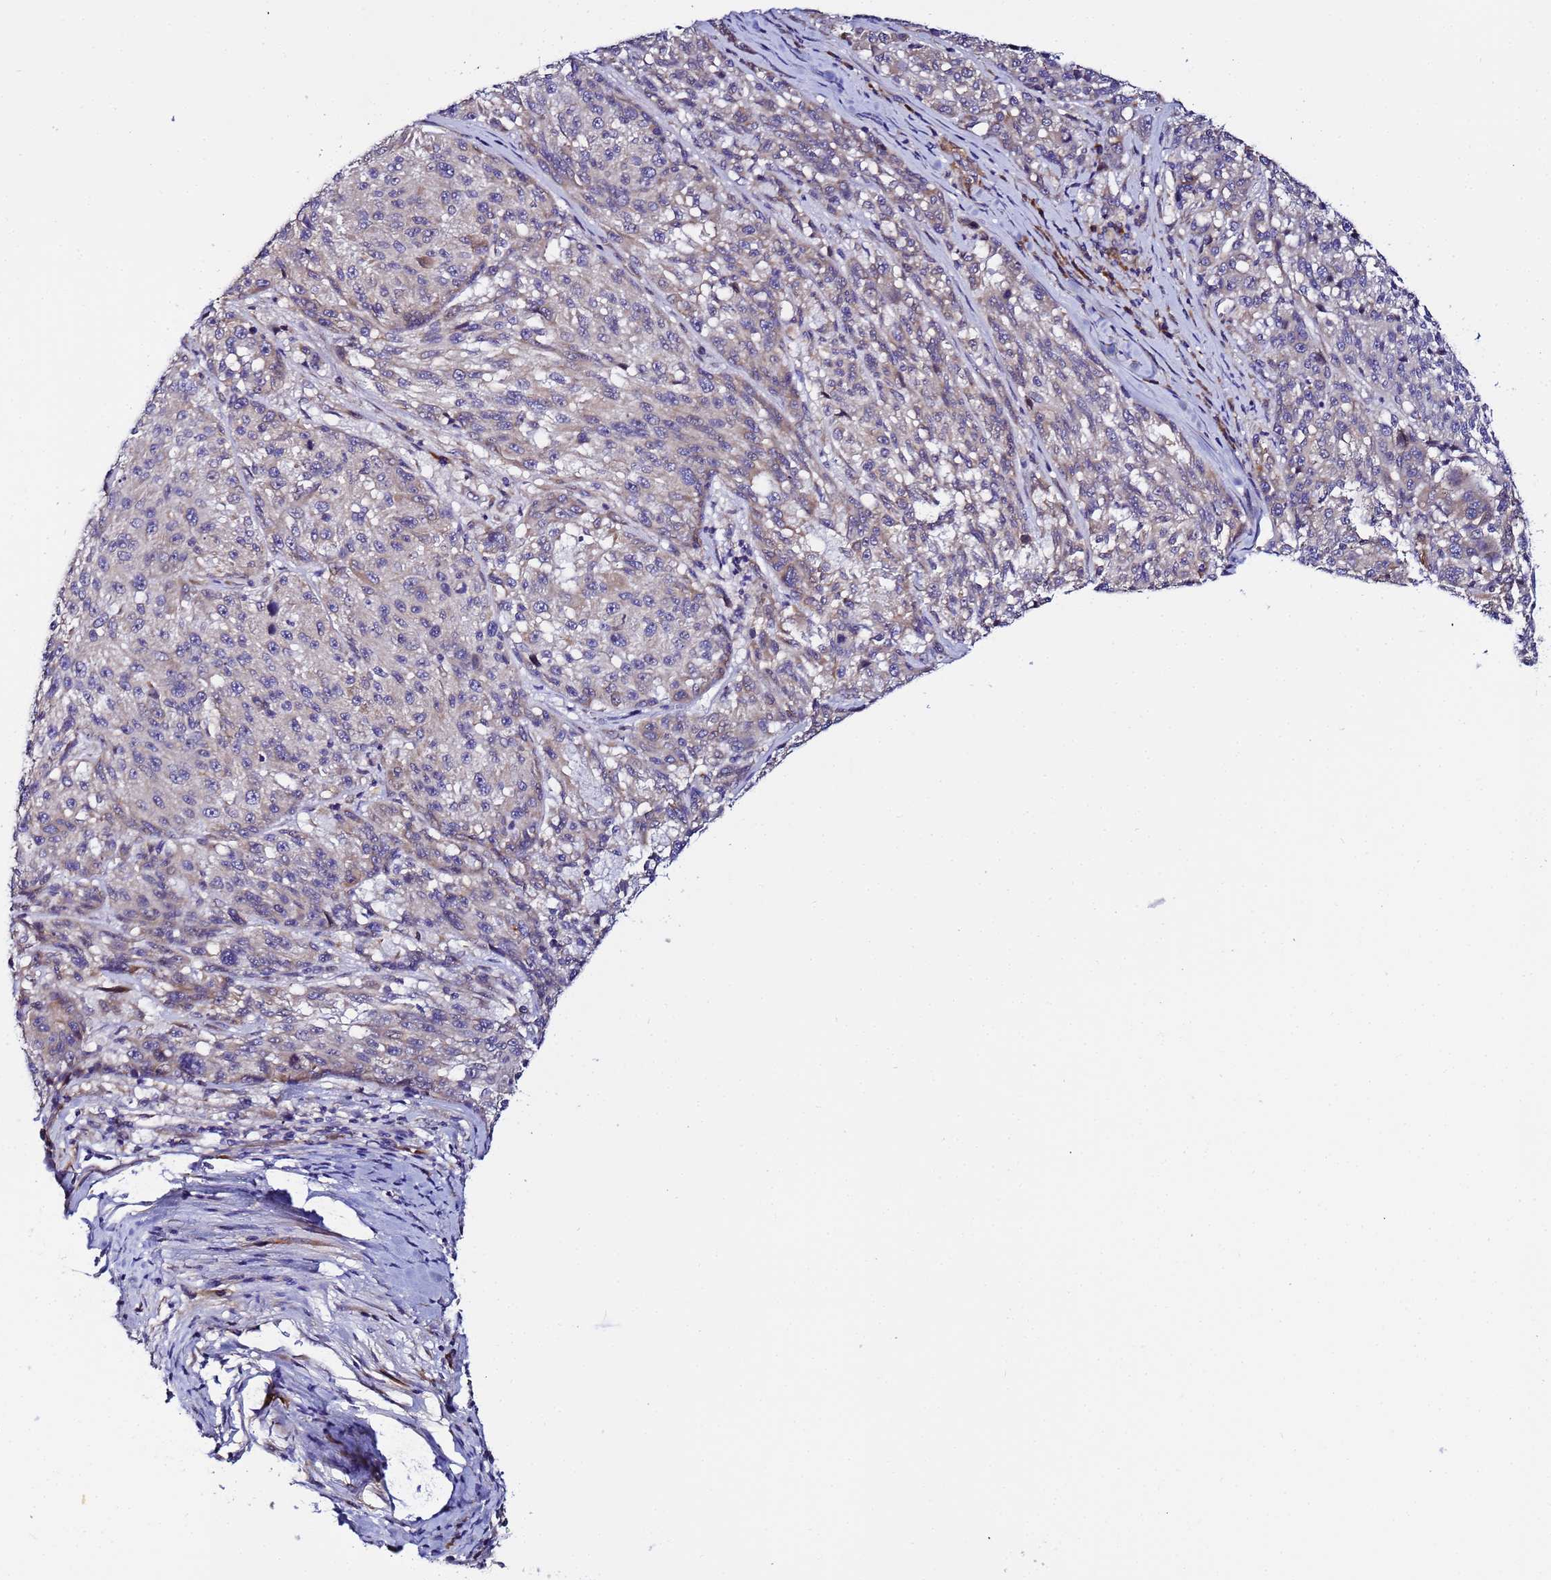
{"staining": {"intensity": "weak", "quantity": "<25%", "location": "cytoplasmic/membranous"}, "tissue": "melanoma", "cell_type": "Tumor cells", "image_type": "cancer", "snomed": [{"axis": "morphology", "description": "Malignant melanoma, NOS"}, {"axis": "topography", "description": "Skin"}], "caption": "Tumor cells show no significant protein positivity in malignant melanoma.", "gene": "JRKL", "patient": {"sex": "male", "age": 53}}